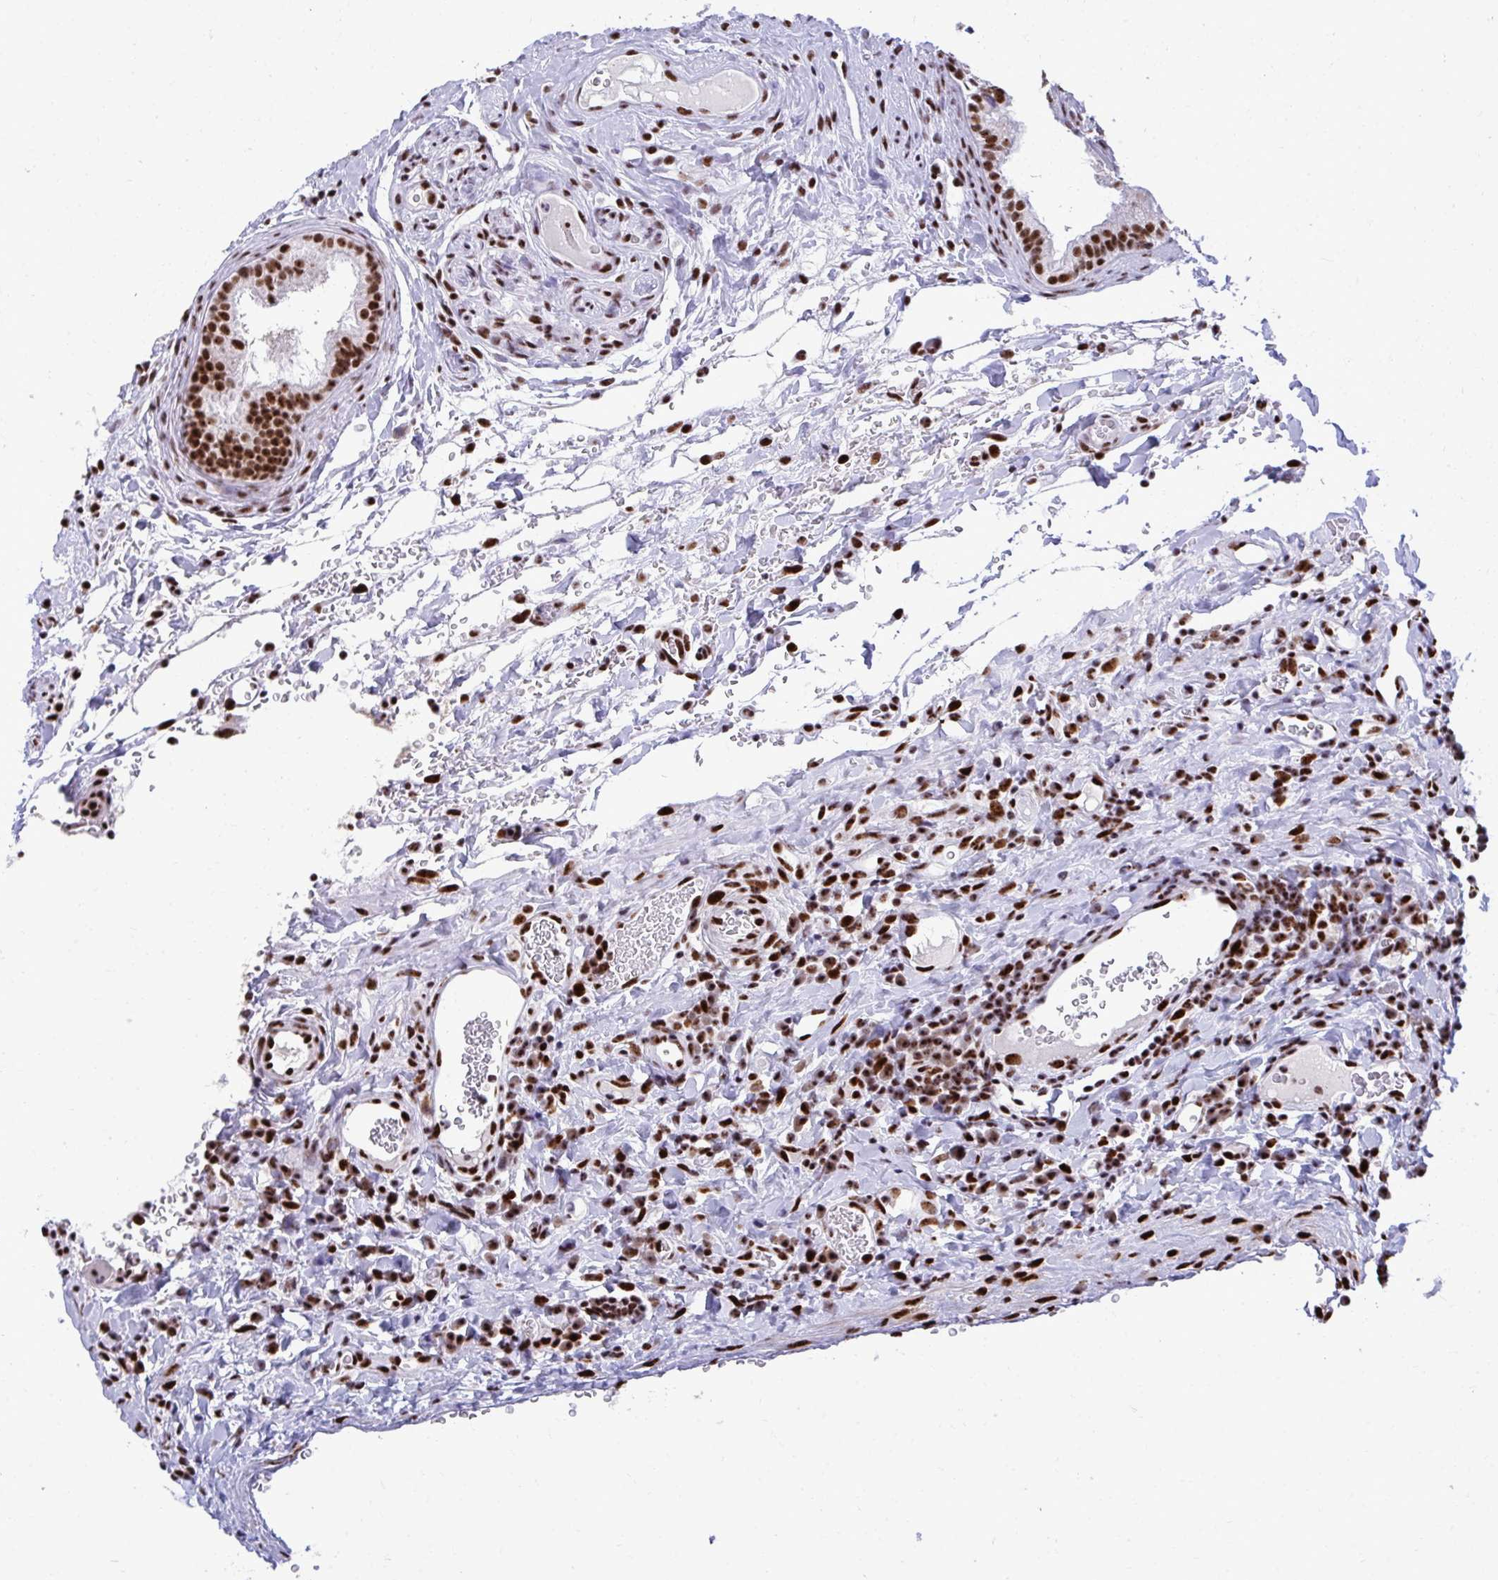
{"staining": {"intensity": "strong", "quantity": ">75%", "location": "nuclear"}, "tissue": "epididymis", "cell_type": "Glandular cells", "image_type": "normal", "snomed": [{"axis": "morphology", "description": "Normal tissue, NOS"}, {"axis": "topography", "description": "Epididymis"}], "caption": "Protein expression analysis of normal human epididymis reveals strong nuclear positivity in about >75% of glandular cells. The staining is performed using DAB (3,3'-diaminobenzidine) brown chromogen to label protein expression. The nuclei are counter-stained blue using hematoxylin.", "gene": "PELP1", "patient": {"sex": "male", "age": 23}}